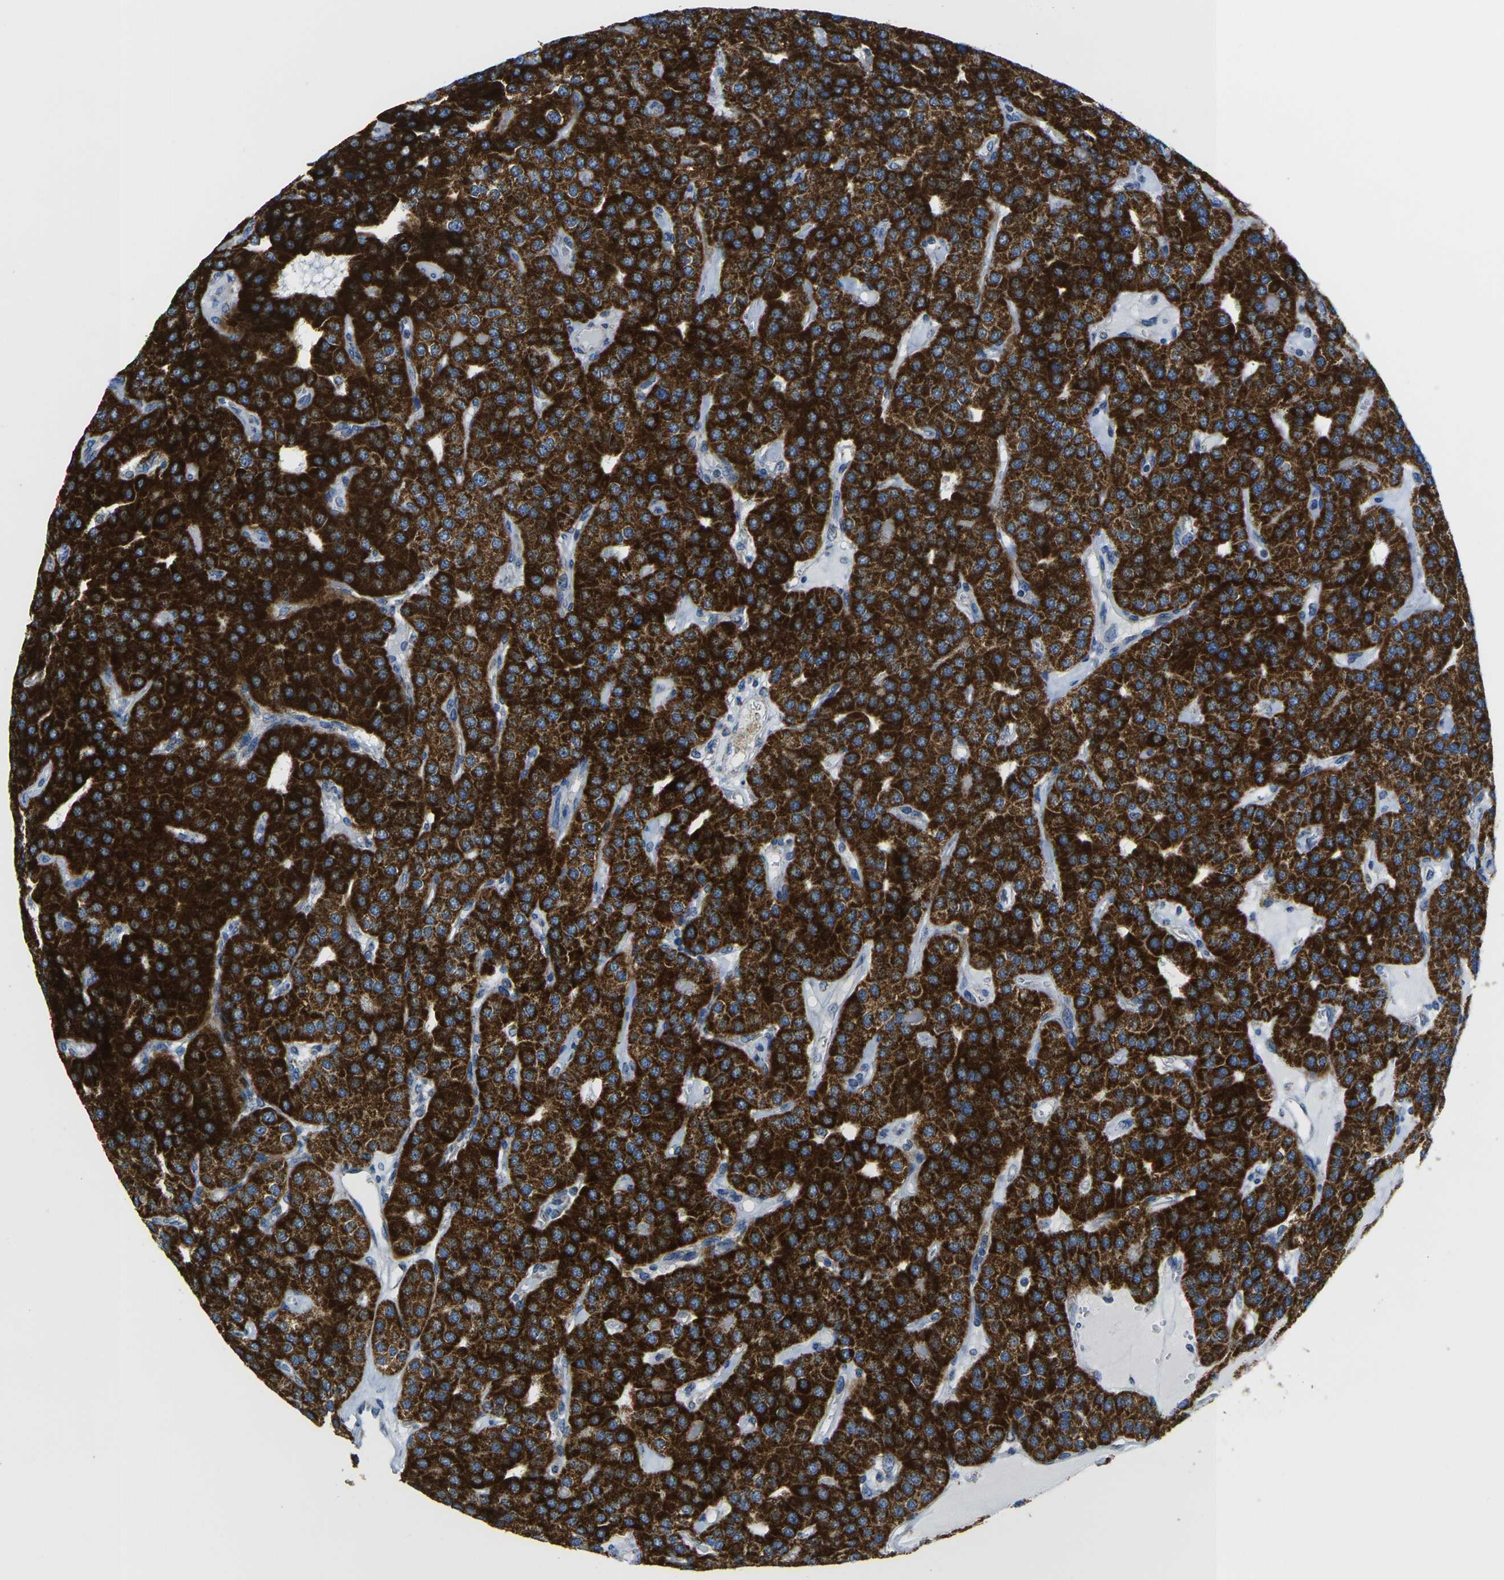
{"staining": {"intensity": "strong", "quantity": ">75%", "location": "cytoplasmic/membranous"}, "tissue": "parathyroid gland", "cell_type": "Glandular cells", "image_type": "normal", "snomed": [{"axis": "morphology", "description": "Normal tissue, NOS"}, {"axis": "morphology", "description": "Adenoma, NOS"}, {"axis": "topography", "description": "Parathyroid gland"}], "caption": "Immunohistochemistry histopathology image of unremarkable human parathyroid gland stained for a protein (brown), which reveals high levels of strong cytoplasmic/membranous positivity in about >75% of glandular cells.", "gene": "TMEM204", "patient": {"sex": "female", "age": 86}}